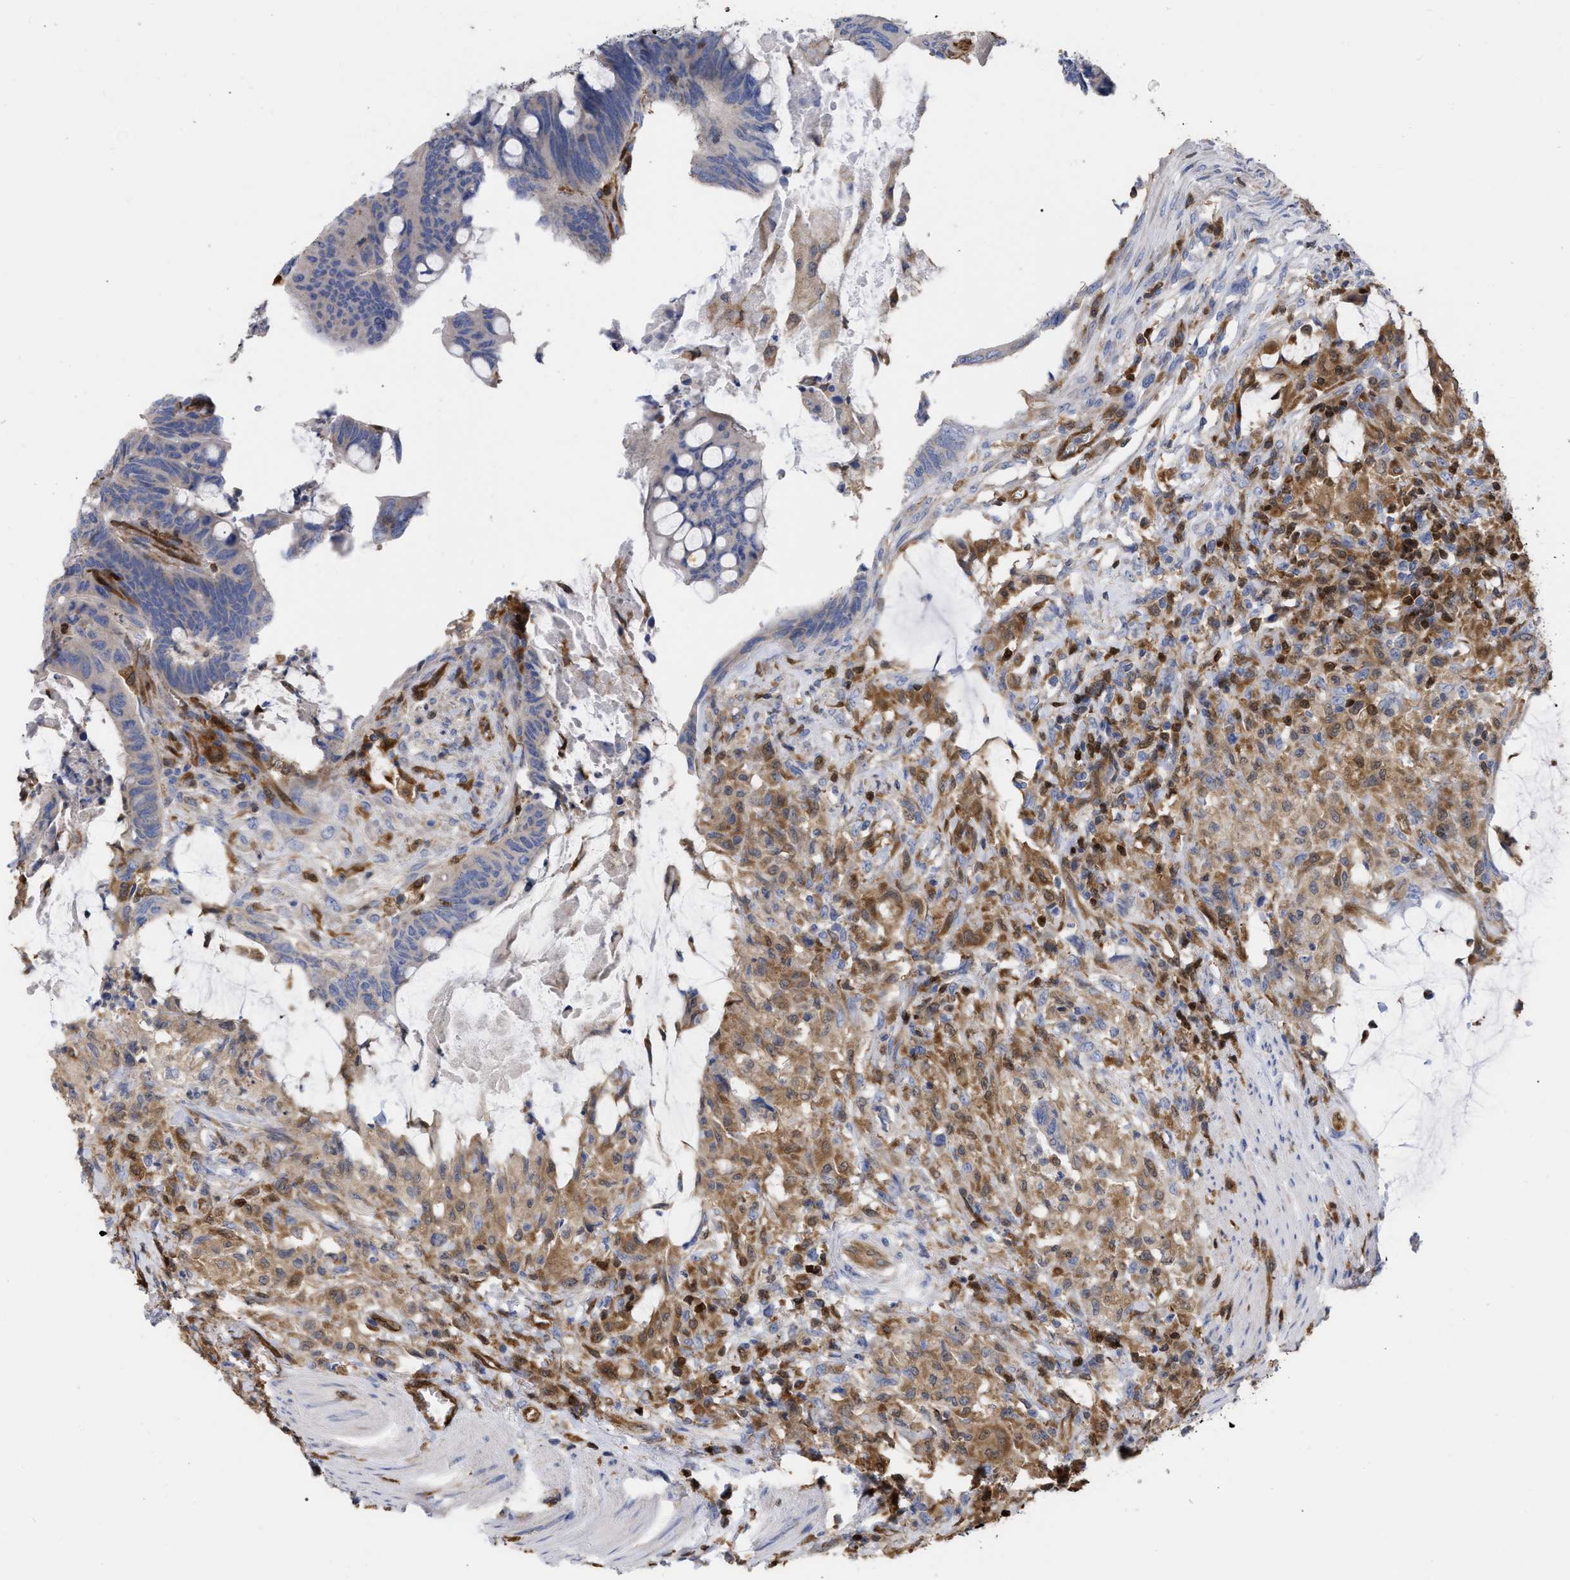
{"staining": {"intensity": "negative", "quantity": "none", "location": "none"}, "tissue": "colorectal cancer", "cell_type": "Tumor cells", "image_type": "cancer", "snomed": [{"axis": "morphology", "description": "Normal tissue, NOS"}, {"axis": "morphology", "description": "Adenocarcinoma, NOS"}, {"axis": "topography", "description": "Rectum"}, {"axis": "topography", "description": "Peripheral nerve tissue"}], "caption": "Image shows no significant protein staining in tumor cells of colorectal cancer (adenocarcinoma).", "gene": "GIMAP4", "patient": {"sex": "male", "age": 92}}